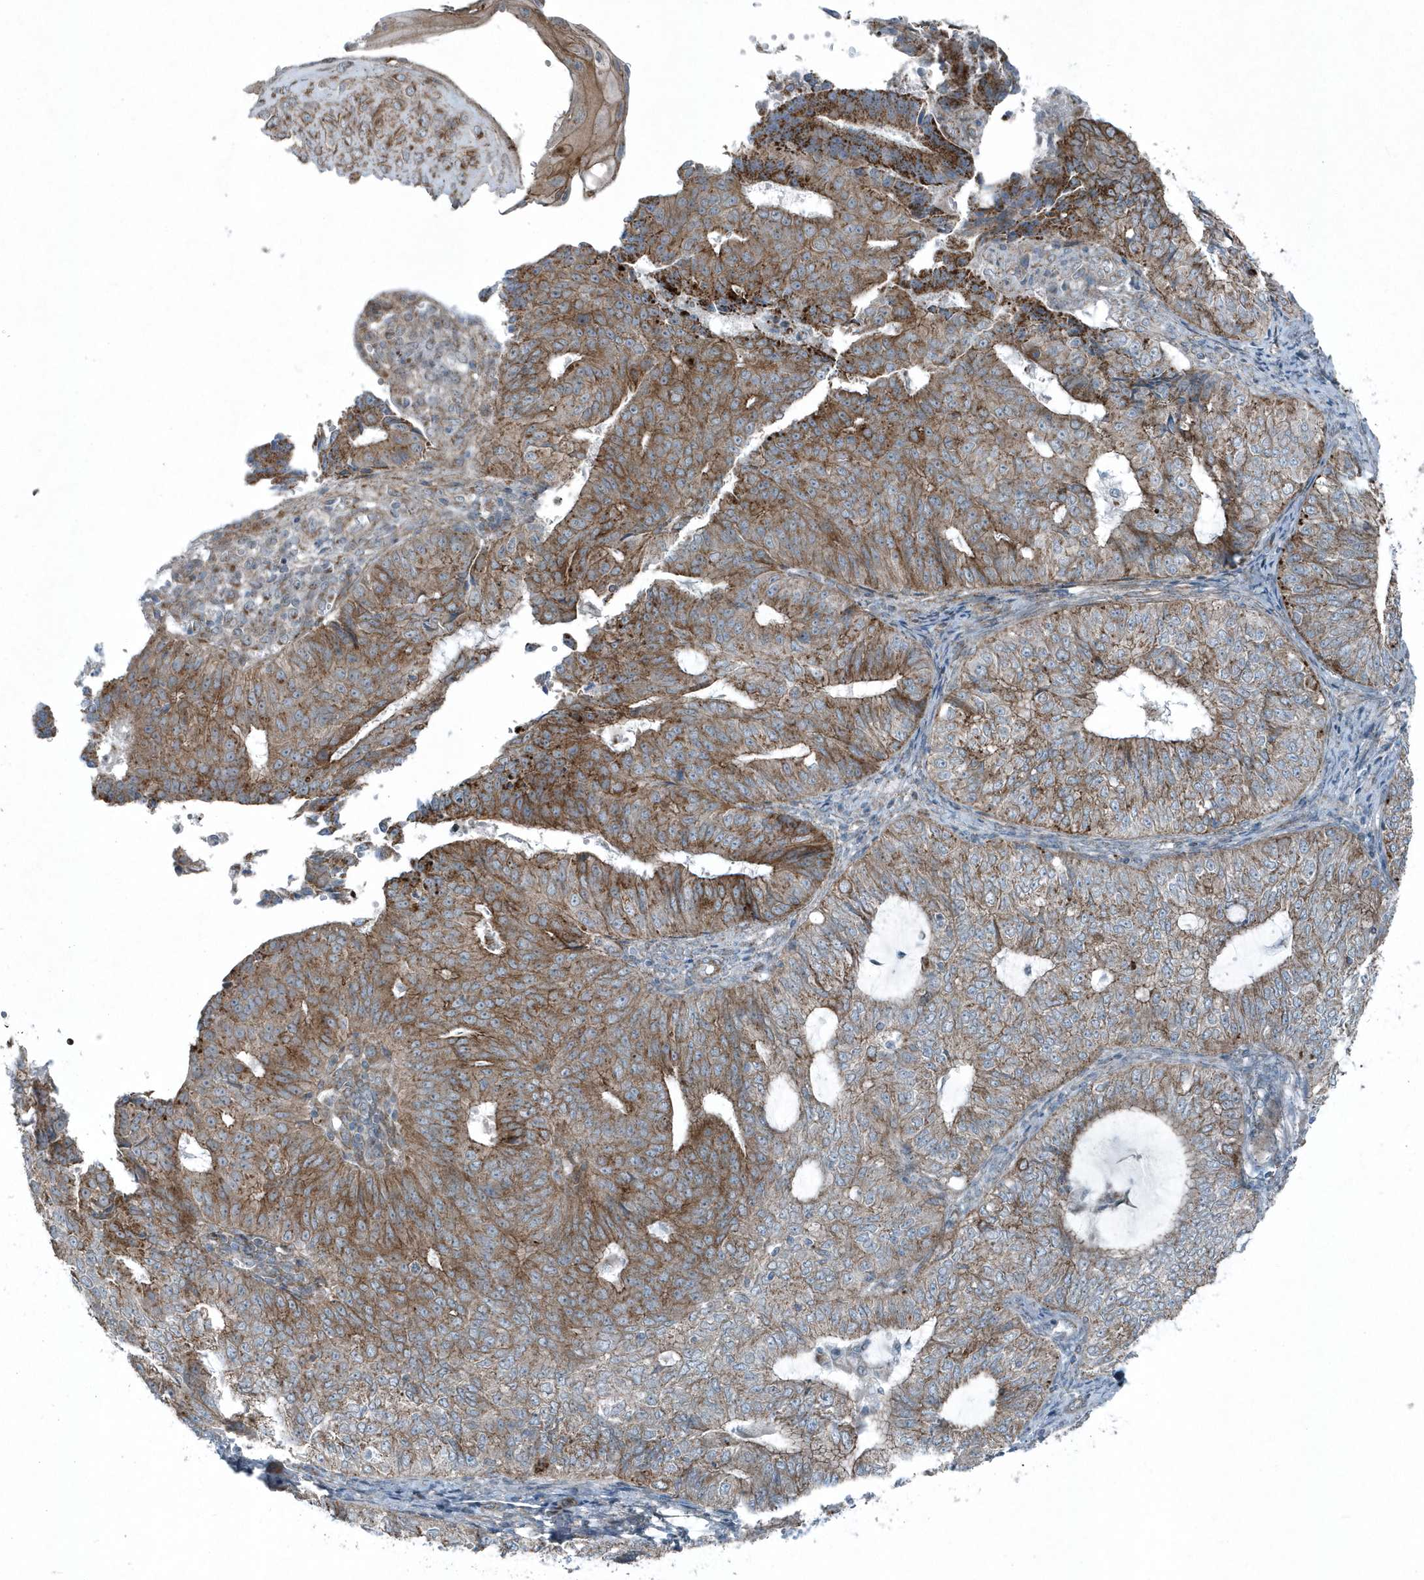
{"staining": {"intensity": "moderate", "quantity": ">75%", "location": "cytoplasmic/membranous"}, "tissue": "endometrial cancer", "cell_type": "Tumor cells", "image_type": "cancer", "snomed": [{"axis": "morphology", "description": "Adenocarcinoma, NOS"}, {"axis": "topography", "description": "Endometrium"}], "caption": "Protein expression analysis of human endometrial cancer (adenocarcinoma) reveals moderate cytoplasmic/membranous staining in about >75% of tumor cells. Ihc stains the protein of interest in brown and the nuclei are stained blue.", "gene": "GCC2", "patient": {"sex": "female", "age": 32}}